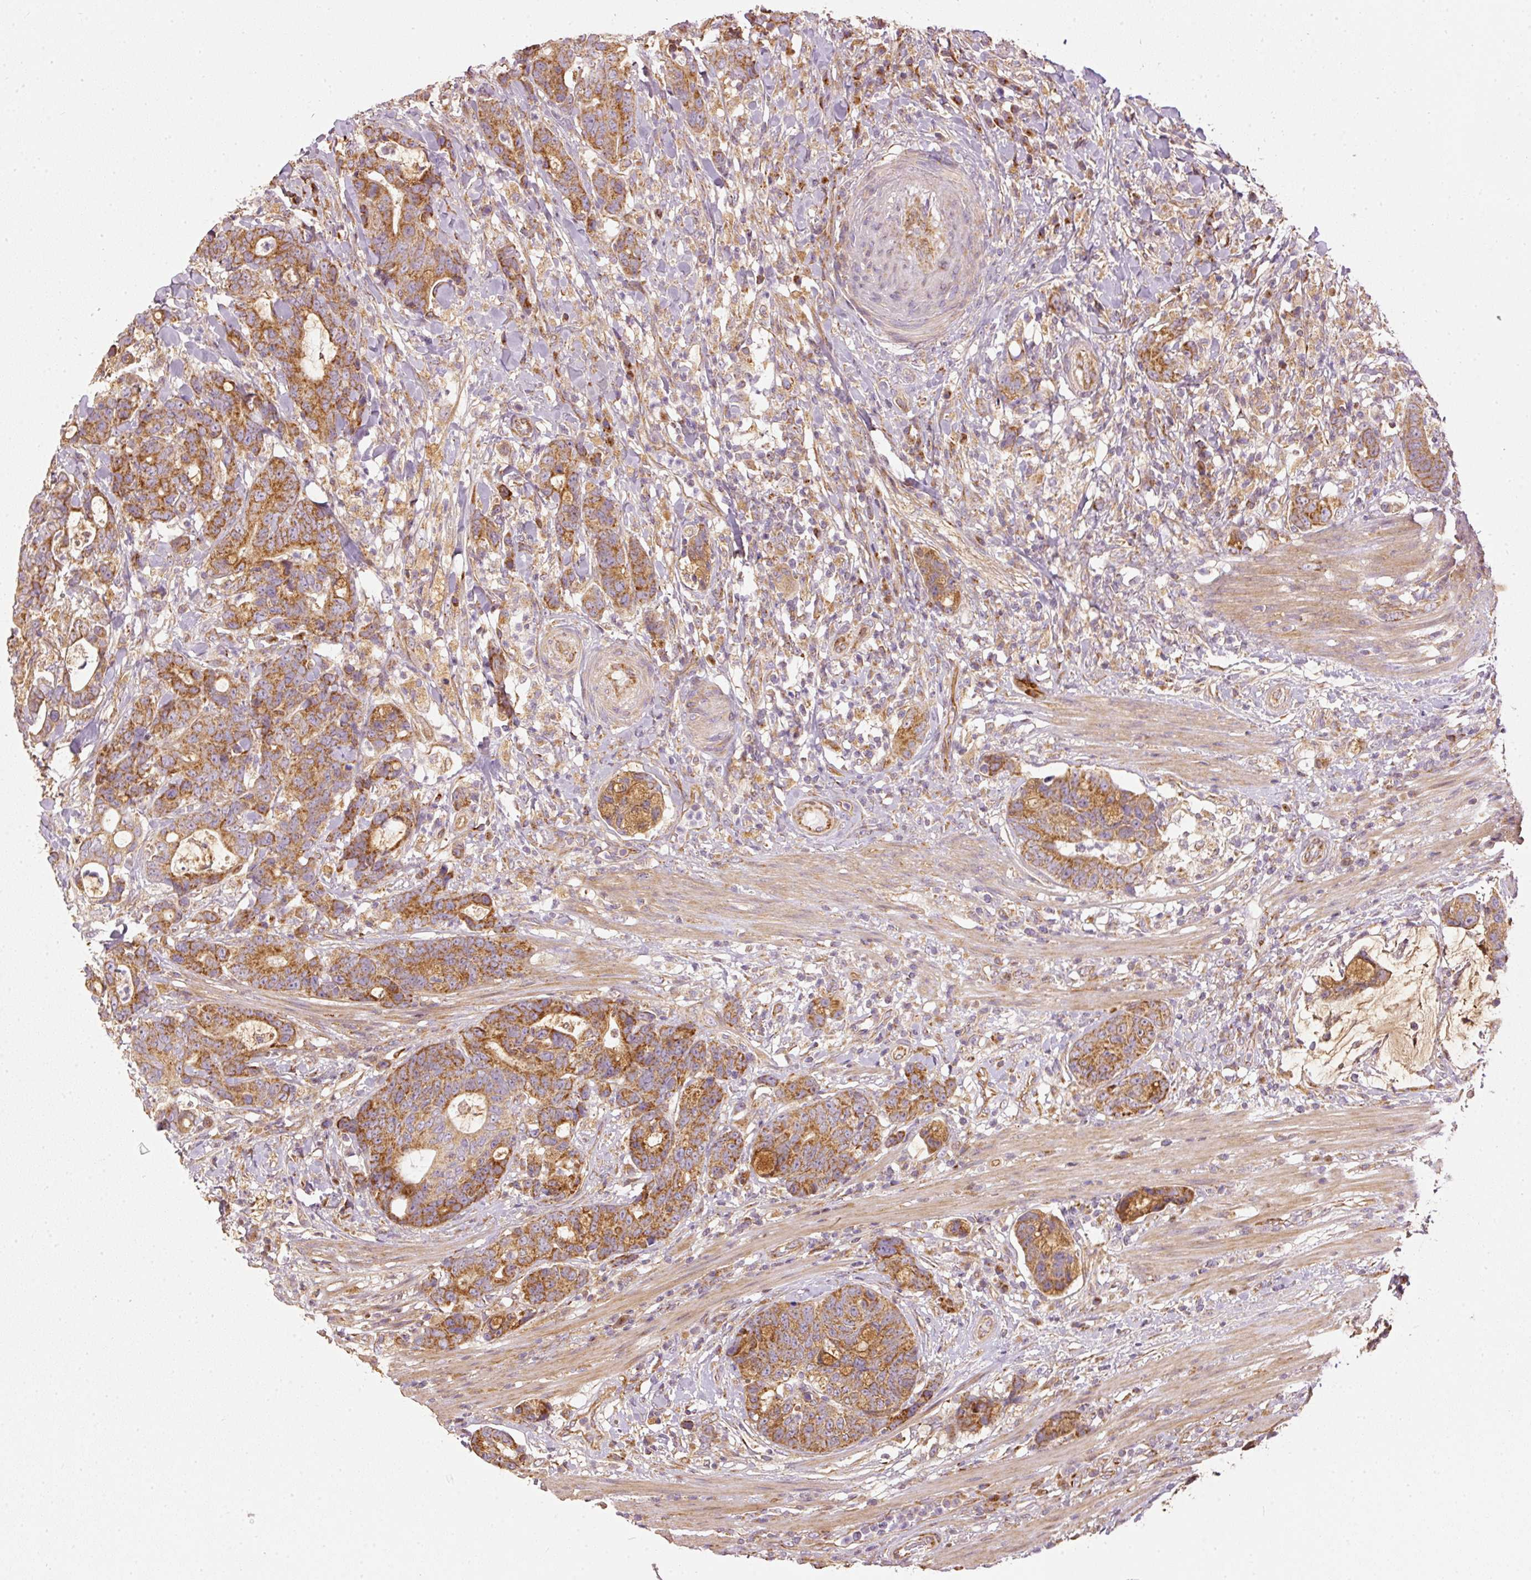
{"staining": {"intensity": "moderate", "quantity": ">75%", "location": "cytoplasmic/membranous"}, "tissue": "colorectal cancer", "cell_type": "Tumor cells", "image_type": "cancer", "snomed": [{"axis": "morphology", "description": "Adenocarcinoma, NOS"}, {"axis": "topography", "description": "Colon"}], "caption": "Colorectal cancer (adenocarcinoma) stained with a brown dye reveals moderate cytoplasmic/membranous positive staining in about >75% of tumor cells.", "gene": "MTHFD1L", "patient": {"sex": "female", "age": 82}}